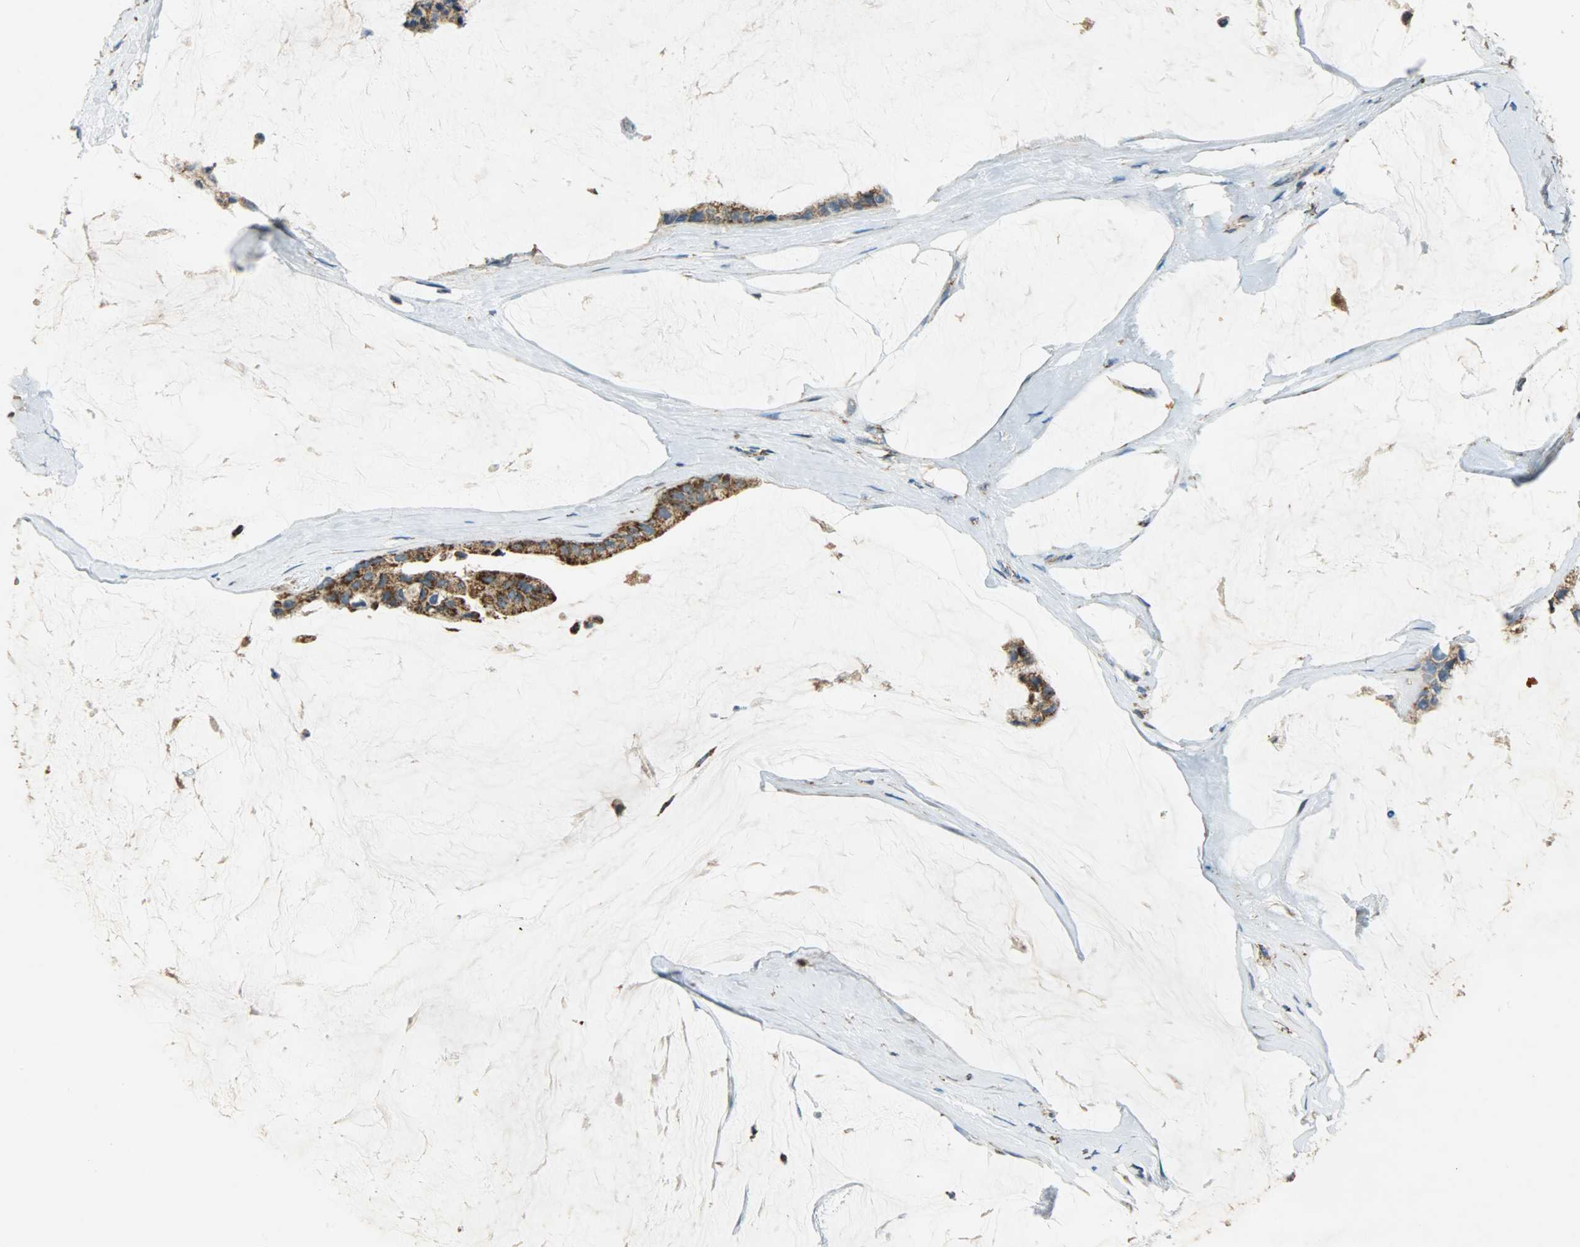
{"staining": {"intensity": "moderate", "quantity": ">75%", "location": "cytoplasmic/membranous"}, "tissue": "ovarian cancer", "cell_type": "Tumor cells", "image_type": "cancer", "snomed": [{"axis": "morphology", "description": "Cystadenocarcinoma, mucinous, NOS"}, {"axis": "topography", "description": "Ovary"}], "caption": "Approximately >75% of tumor cells in ovarian cancer (mucinous cystadenocarcinoma) display moderate cytoplasmic/membranous protein positivity as visualized by brown immunohistochemical staining.", "gene": "HDHD5", "patient": {"sex": "female", "age": 39}}